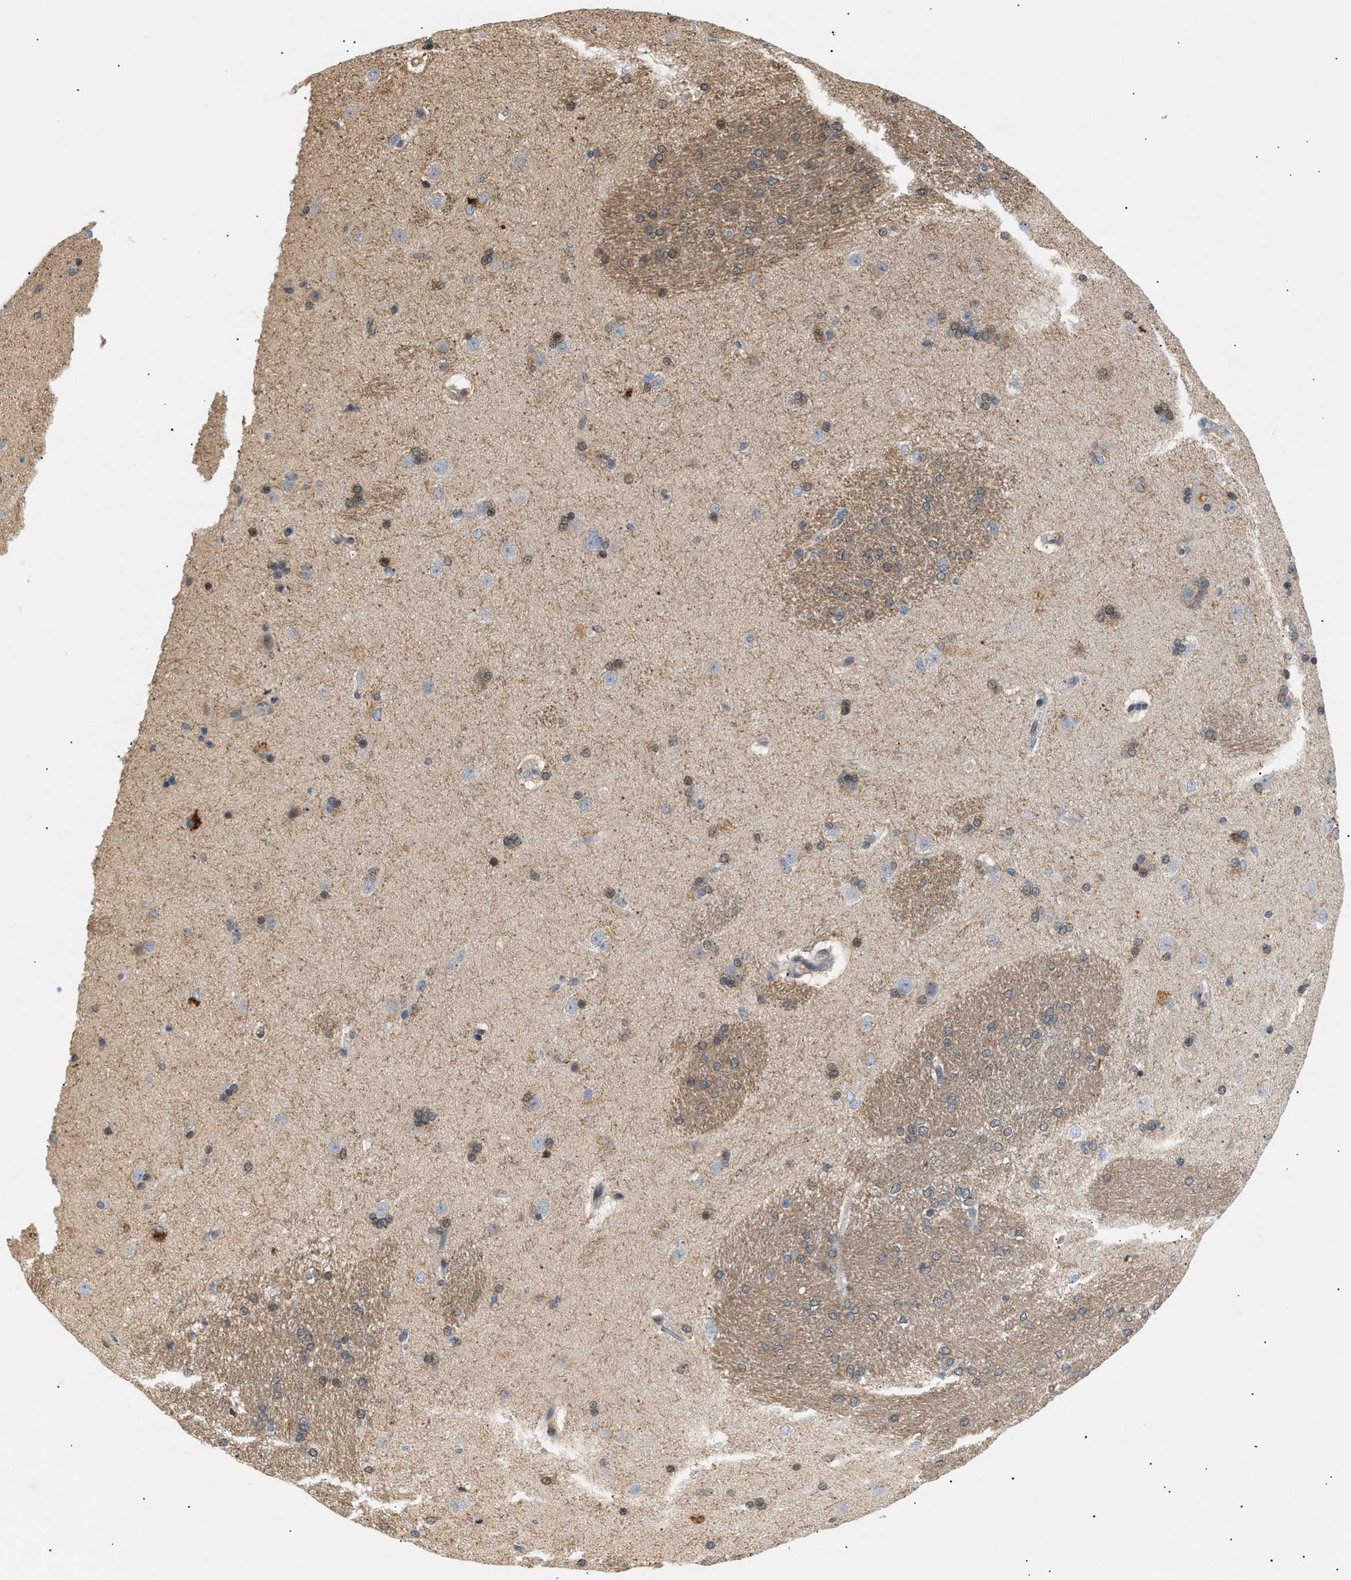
{"staining": {"intensity": "moderate", "quantity": "<25%", "location": "cytoplasmic/membranous,nuclear"}, "tissue": "caudate", "cell_type": "Glial cells", "image_type": "normal", "snomed": [{"axis": "morphology", "description": "Normal tissue, NOS"}, {"axis": "topography", "description": "Lateral ventricle wall"}], "caption": "DAB immunohistochemical staining of unremarkable caudate reveals moderate cytoplasmic/membranous,nuclear protein positivity in approximately <25% of glial cells.", "gene": "FARS2", "patient": {"sex": "female", "age": 19}}